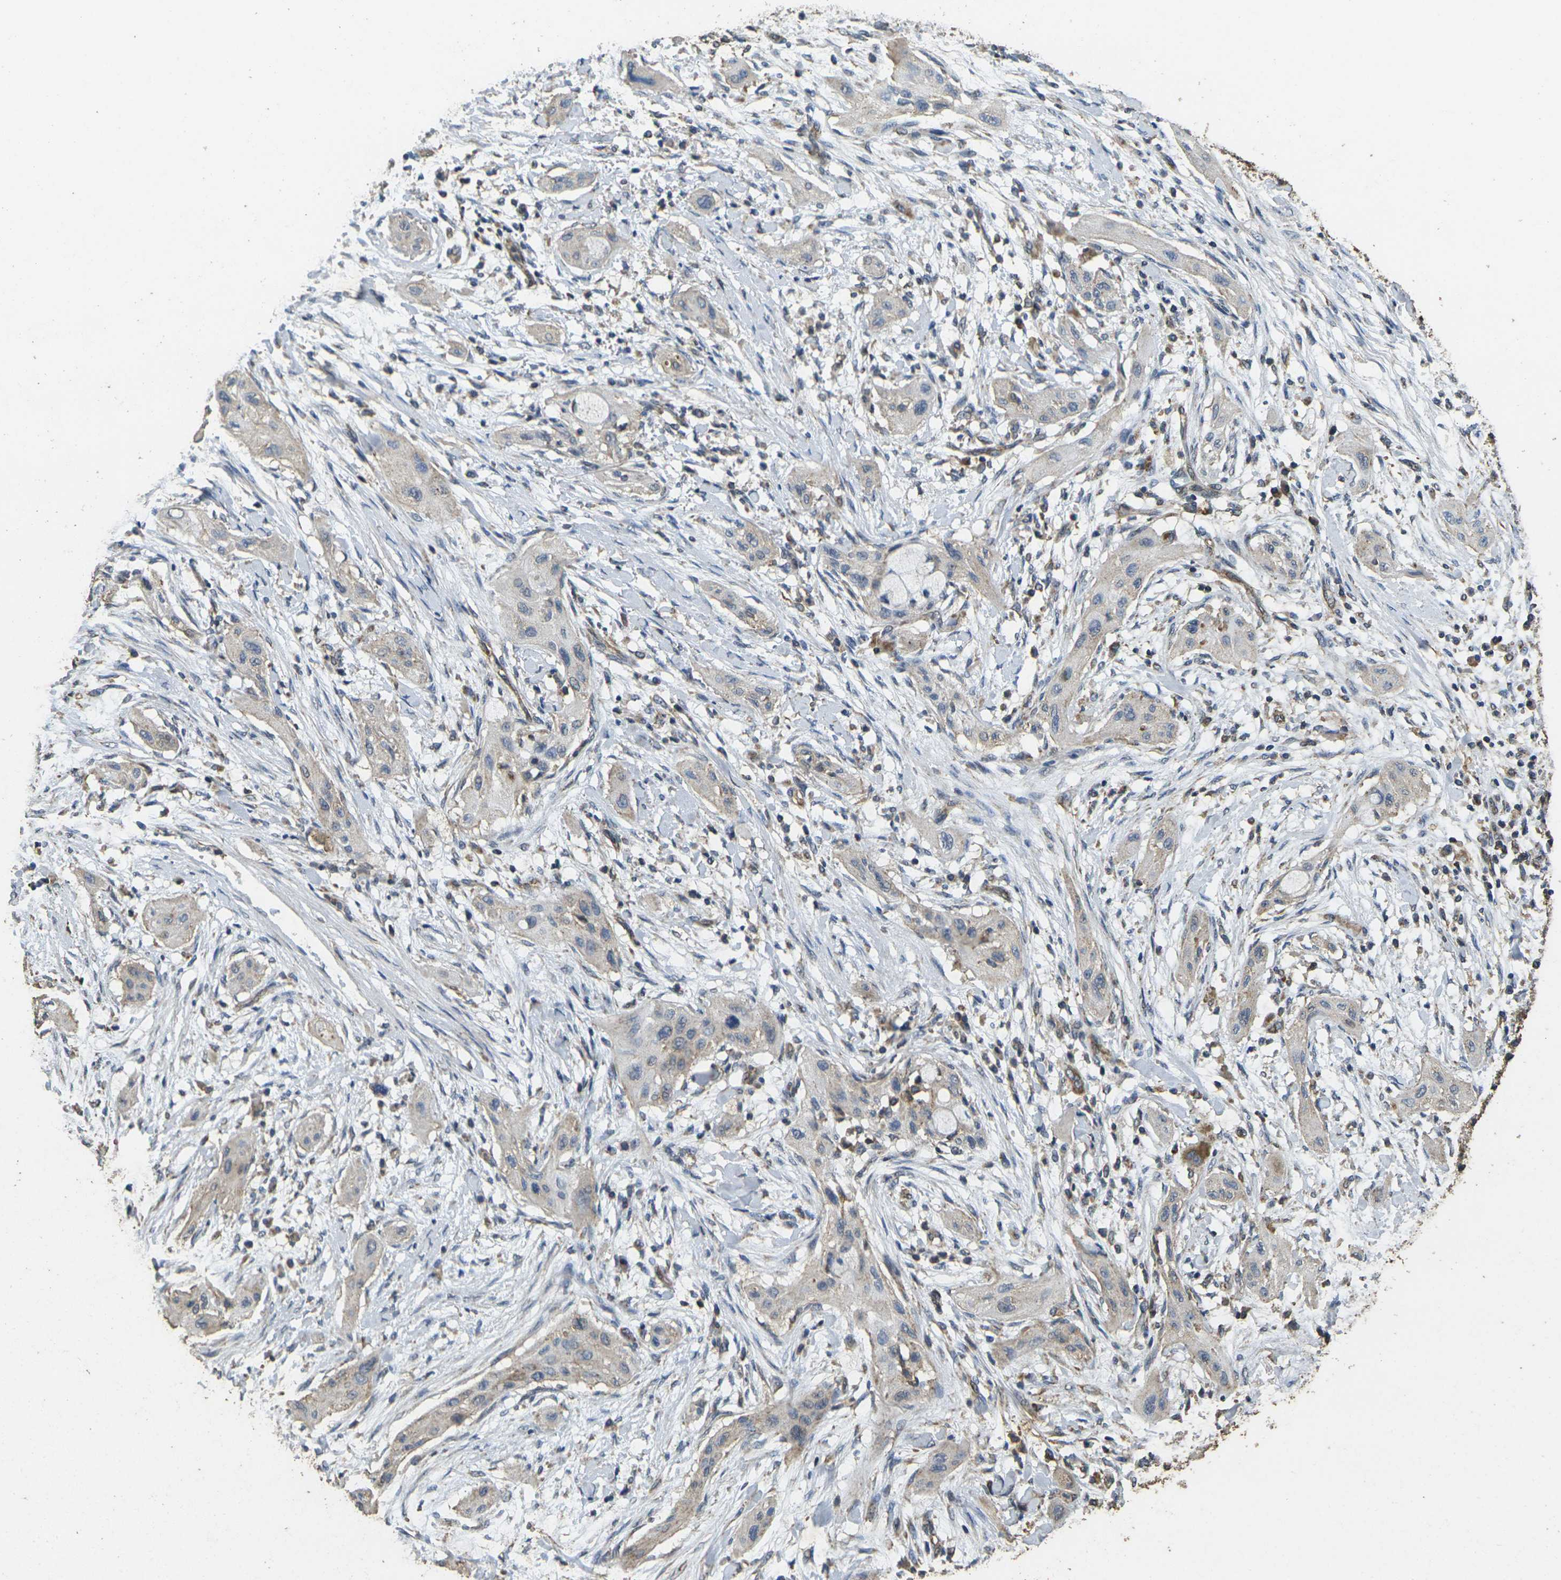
{"staining": {"intensity": "weak", "quantity": "<25%", "location": "cytoplasmic/membranous"}, "tissue": "lung cancer", "cell_type": "Tumor cells", "image_type": "cancer", "snomed": [{"axis": "morphology", "description": "Squamous cell carcinoma, NOS"}, {"axis": "topography", "description": "Lung"}], "caption": "Protein analysis of lung cancer (squamous cell carcinoma) displays no significant staining in tumor cells.", "gene": "MAPK11", "patient": {"sex": "female", "age": 47}}